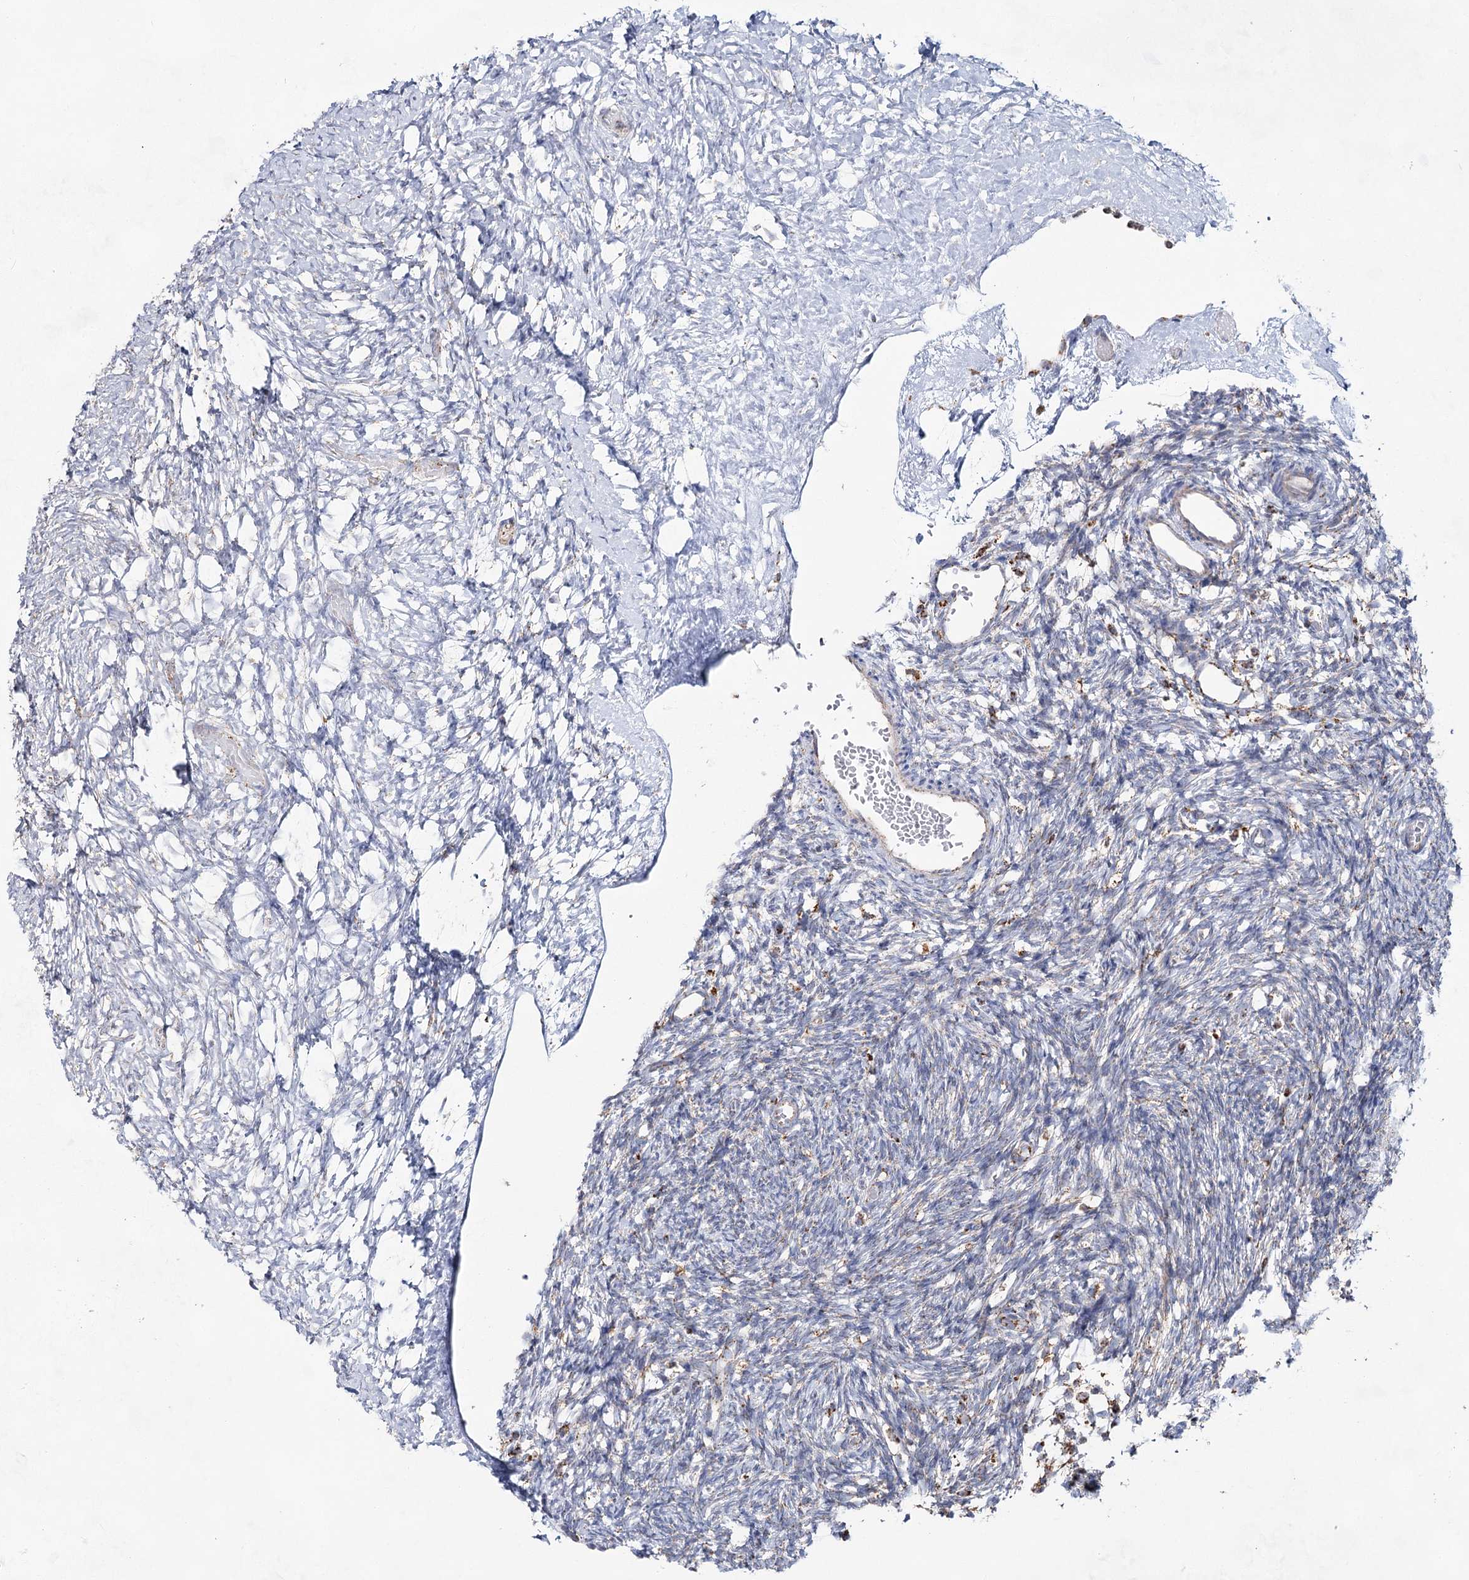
{"staining": {"intensity": "moderate", "quantity": ">75%", "location": "cytoplasmic/membranous"}, "tissue": "ovary", "cell_type": "Follicle cells", "image_type": "normal", "snomed": [{"axis": "morphology", "description": "Normal tissue, NOS"}, {"axis": "topography", "description": "Ovary"}], "caption": "This is a micrograph of IHC staining of benign ovary, which shows moderate expression in the cytoplasmic/membranous of follicle cells.", "gene": "CWF19L1", "patient": {"sex": "female", "age": 35}}